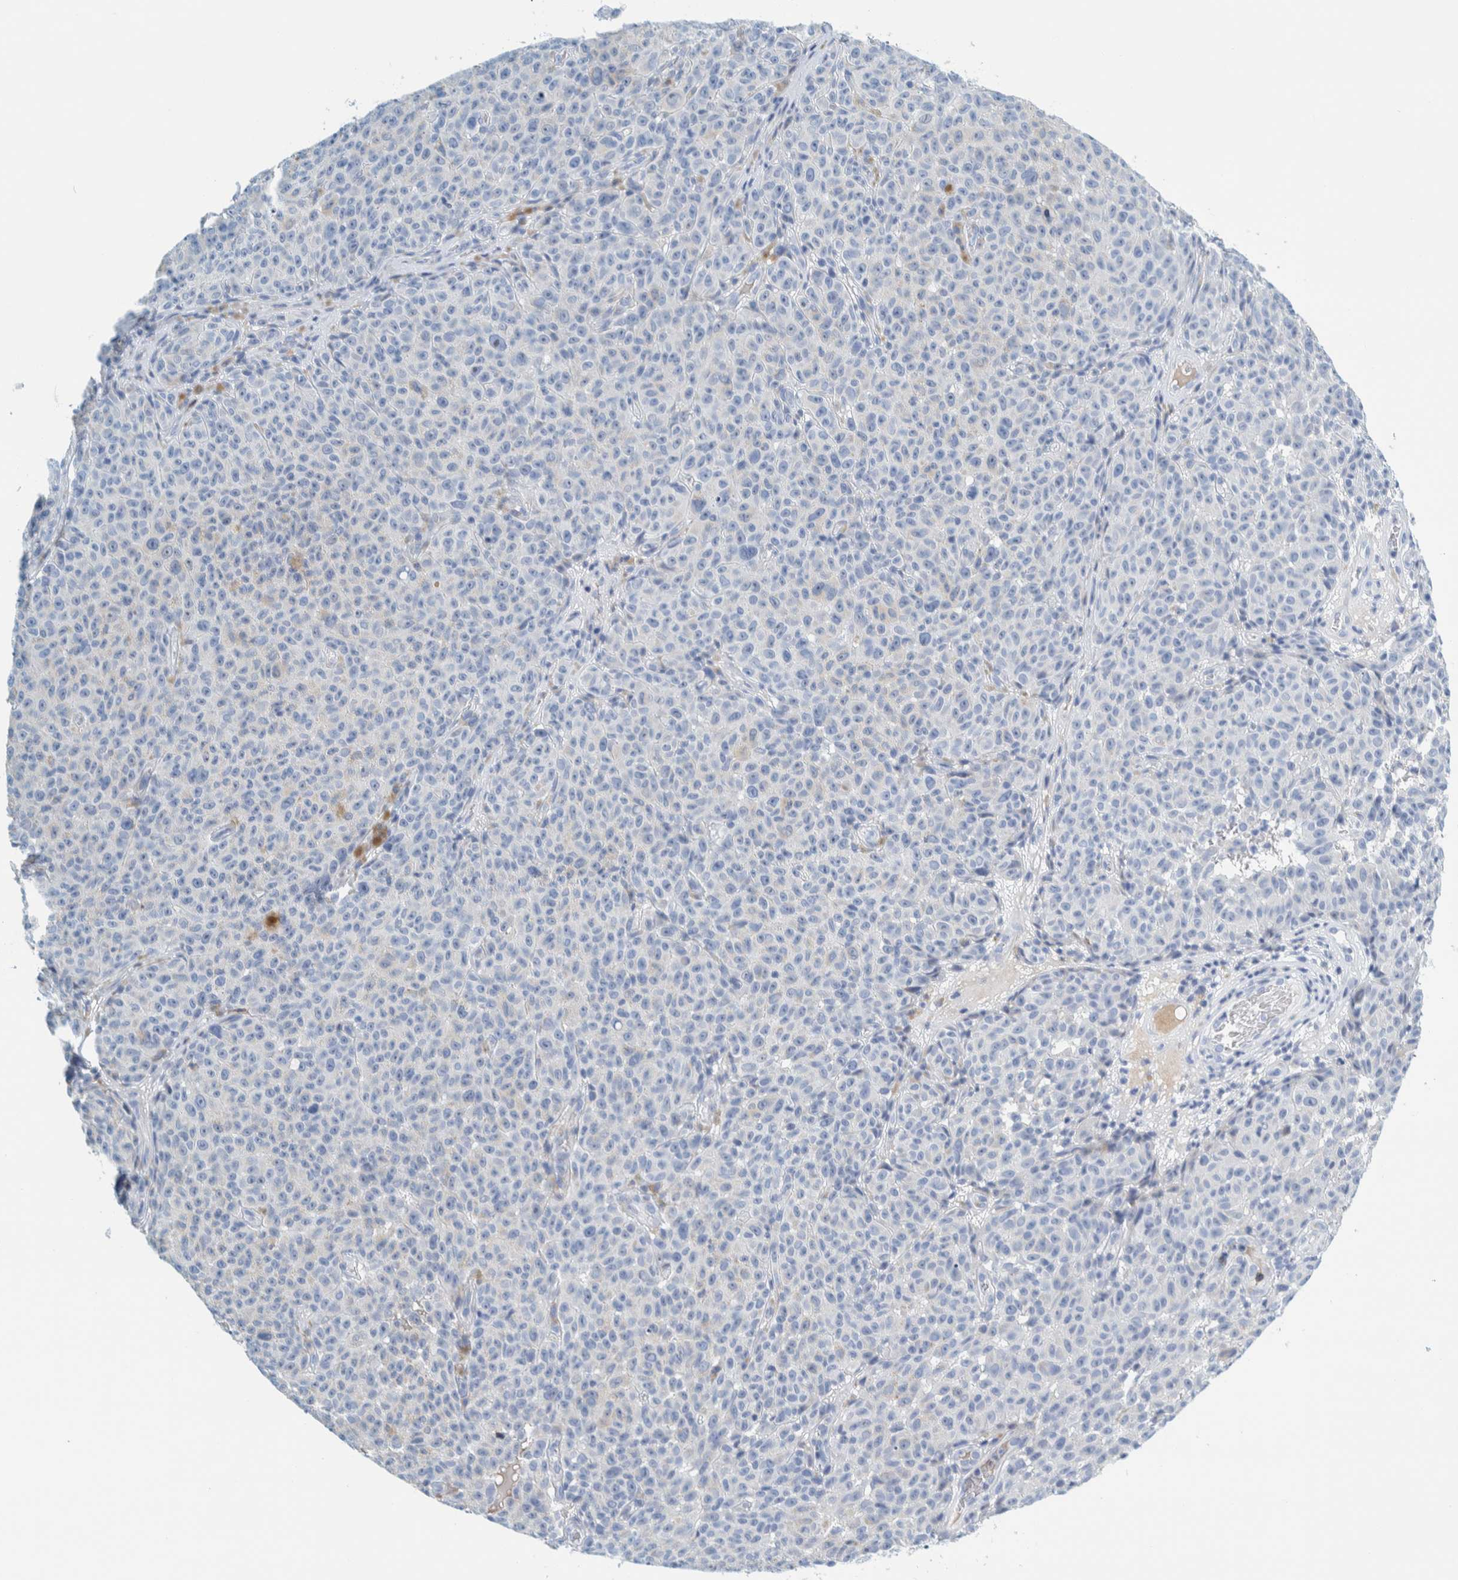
{"staining": {"intensity": "negative", "quantity": "none", "location": "none"}, "tissue": "melanoma", "cell_type": "Tumor cells", "image_type": "cancer", "snomed": [{"axis": "morphology", "description": "Malignant melanoma, NOS"}, {"axis": "topography", "description": "Skin"}], "caption": "Immunohistochemistry (IHC) of human melanoma reveals no positivity in tumor cells. The staining was performed using DAB to visualize the protein expression in brown, while the nuclei were stained in blue with hematoxylin (Magnification: 20x).", "gene": "MOG", "patient": {"sex": "female", "age": 82}}